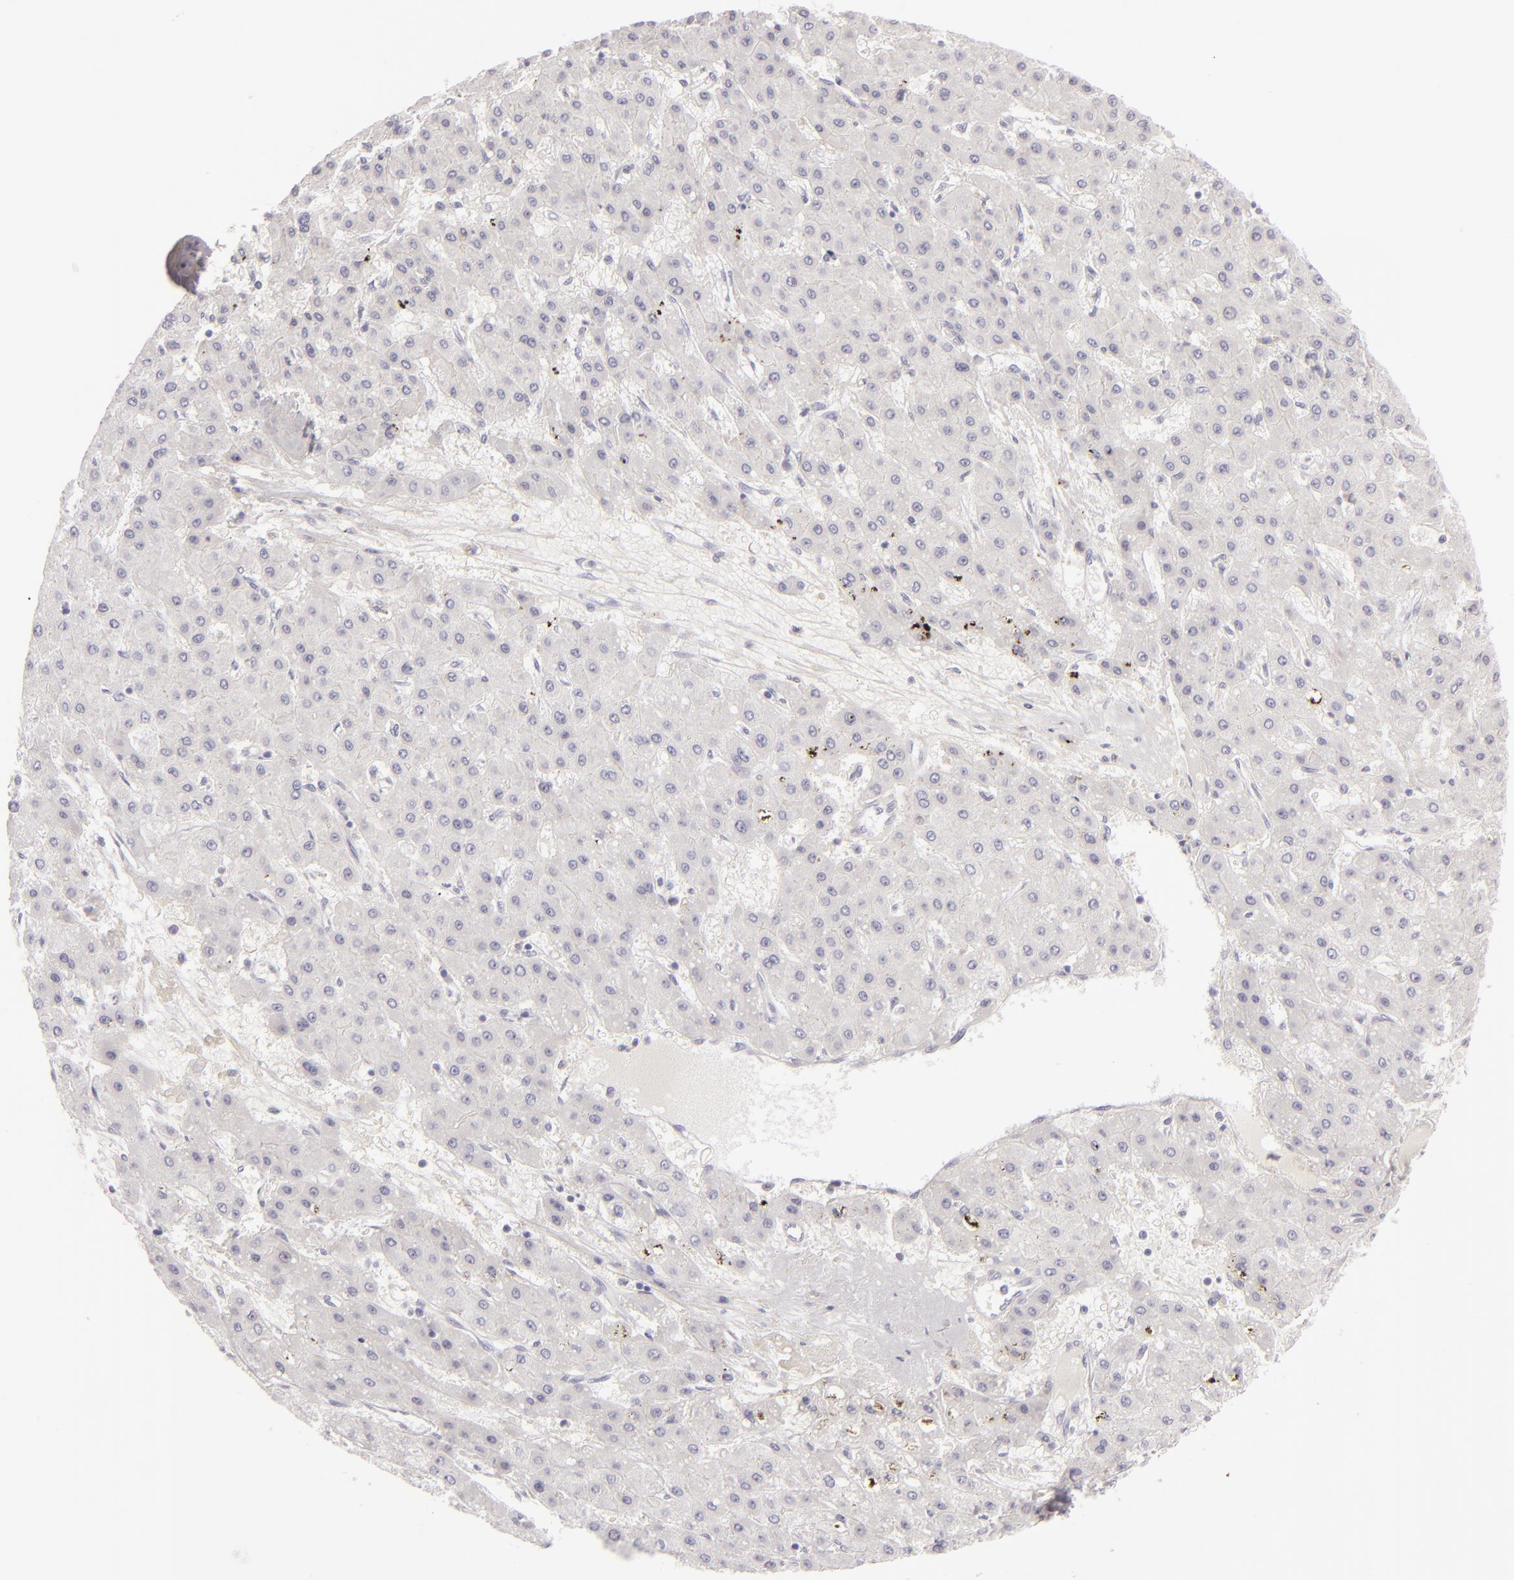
{"staining": {"intensity": "negative", "quantity": "none", "location": "none"}, "tissue": "liver cancer", "cell_type": "Tumor cells", "image_type": "cancer", "snomed": [{"axis": "morphology", "description": "Carcinoma, Hepatocellular, NOS"}, {"axis": "topography", "description": "Liver"}], "caption": "The immunohistochemistry (IHC) photomicrograph has no significant positivity in tumor cells of liver hepatocellular carcinoma tissue.", "gene": "CDX2", "patient": {"sex": "female", "age": 52}}